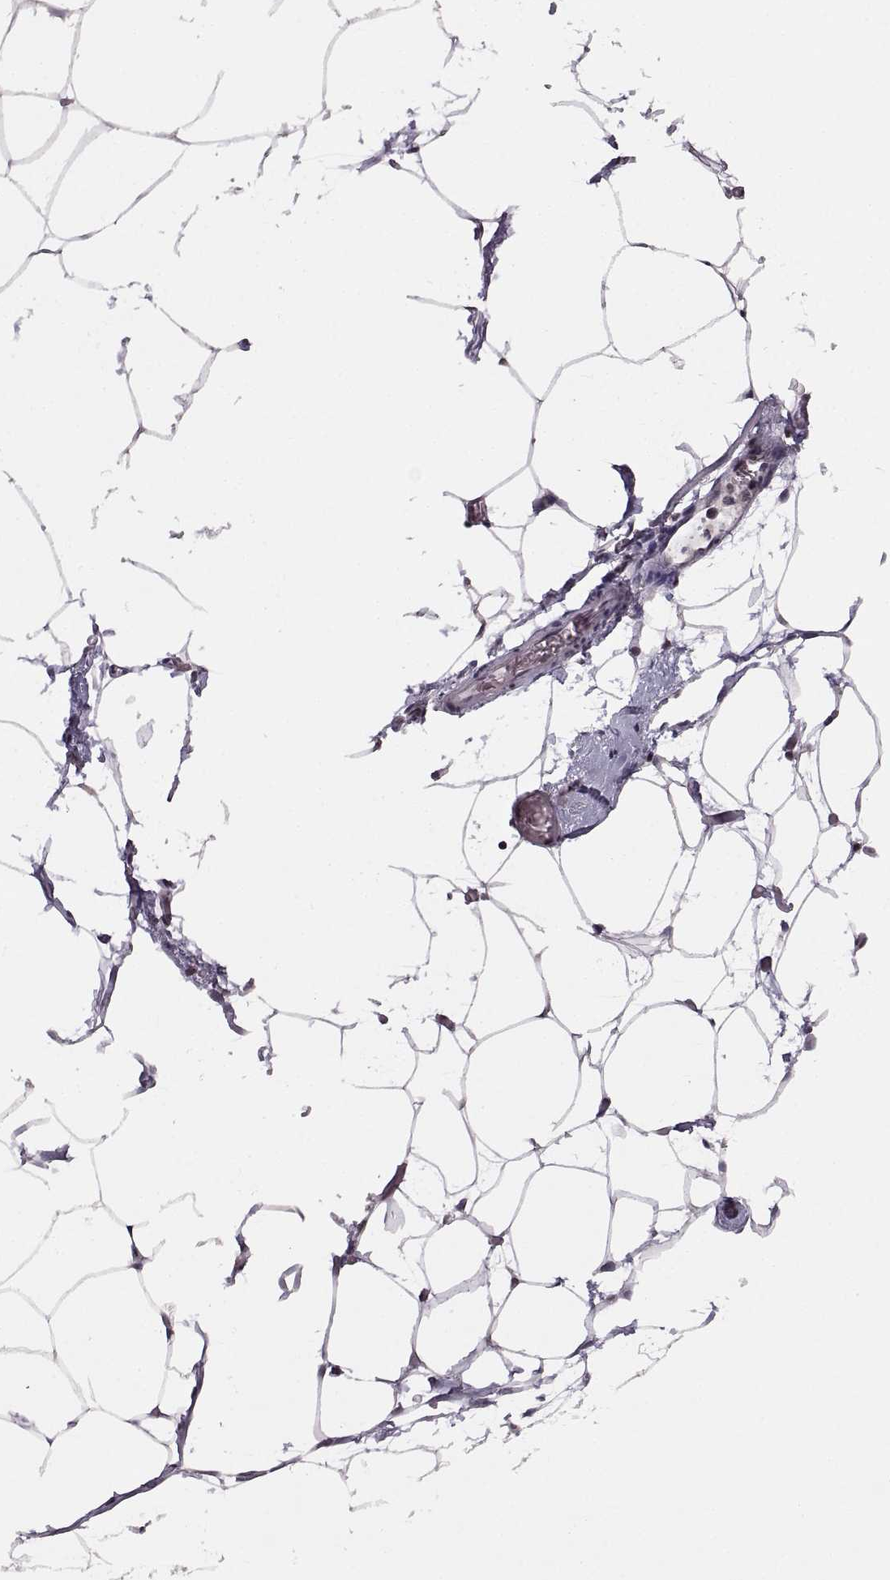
{"staining": {"intensity": "negative", "quantity": "none", "location": "none"}, "tissue": "adipose tissue", "cell_type": "Adipocytes", "image_type": "normal", "snomed": [{"axis": "morphology", "description": "Normal tissue, NOS"}, {"axis": "topography", "description": "Adipose tissue"}], "caption": "There is no significant positivity in adipocytes of adipose tissue. (Brightfield microscopy of DAB IHC at high magnification).", "gene": "INTS3", "patient": {"sex": "male", "age": 57}}